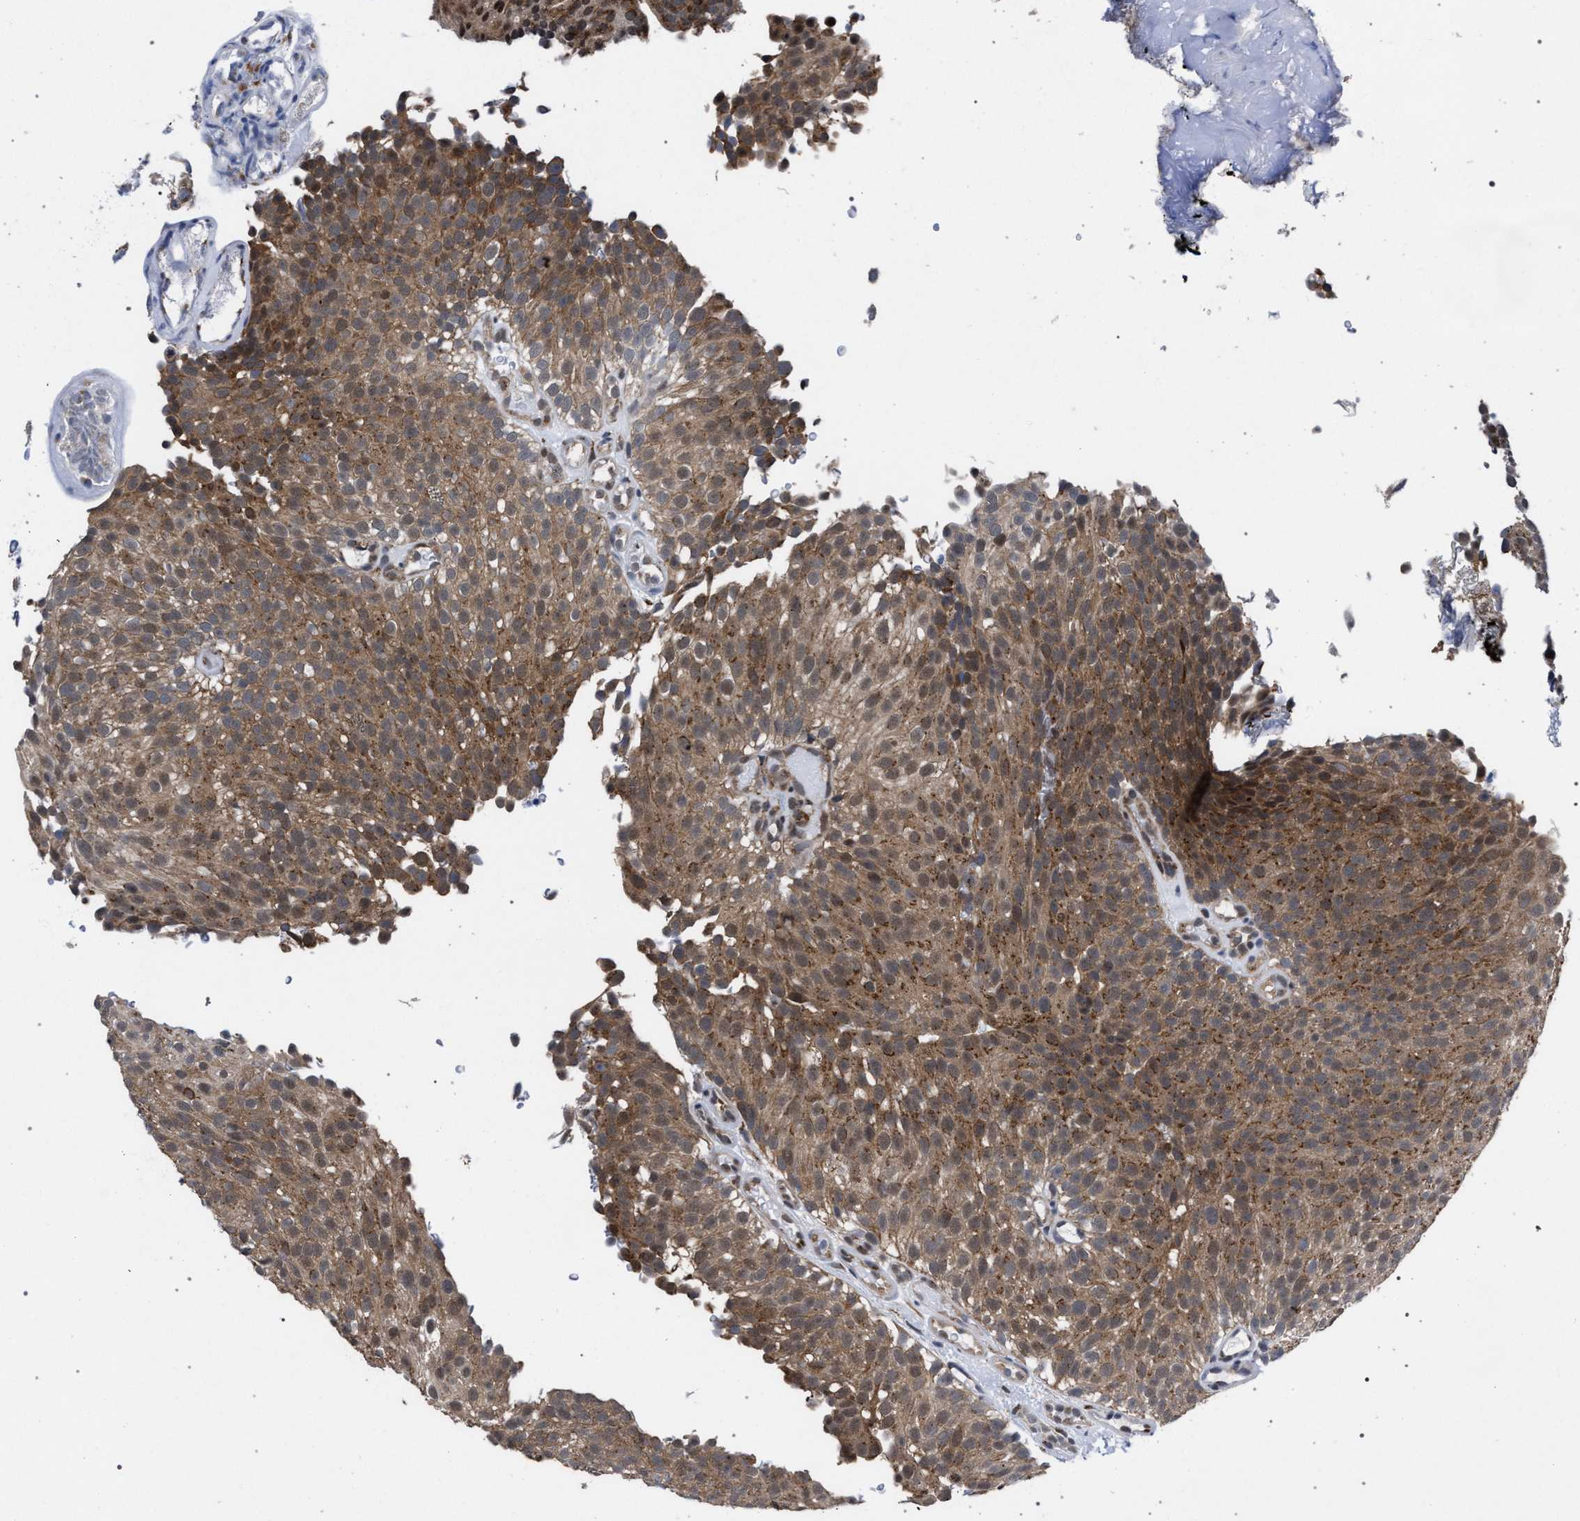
{"staining": {"intensity": "moderate", "quantity": ">75%", "location": "cytoplasmic/membranous"}, "tissue": "urothelial cancer", "cell_type": "Tumor cells", "image_type": "cancer", "snomed": [{"axis": "morphology", "description": "Urothelial carcinoma, Low grade"}, {"axis": "topography", "description": "Urinary bladder"}], "caption": "Protein staining of low-grade urothelial carcinoma tissue demonstrates moderate cytoplasmic/membranous positivity in about >75% of tumor cells.", "gene": "GOLGA2", "patient": {"sex": "male", "age": 78}}